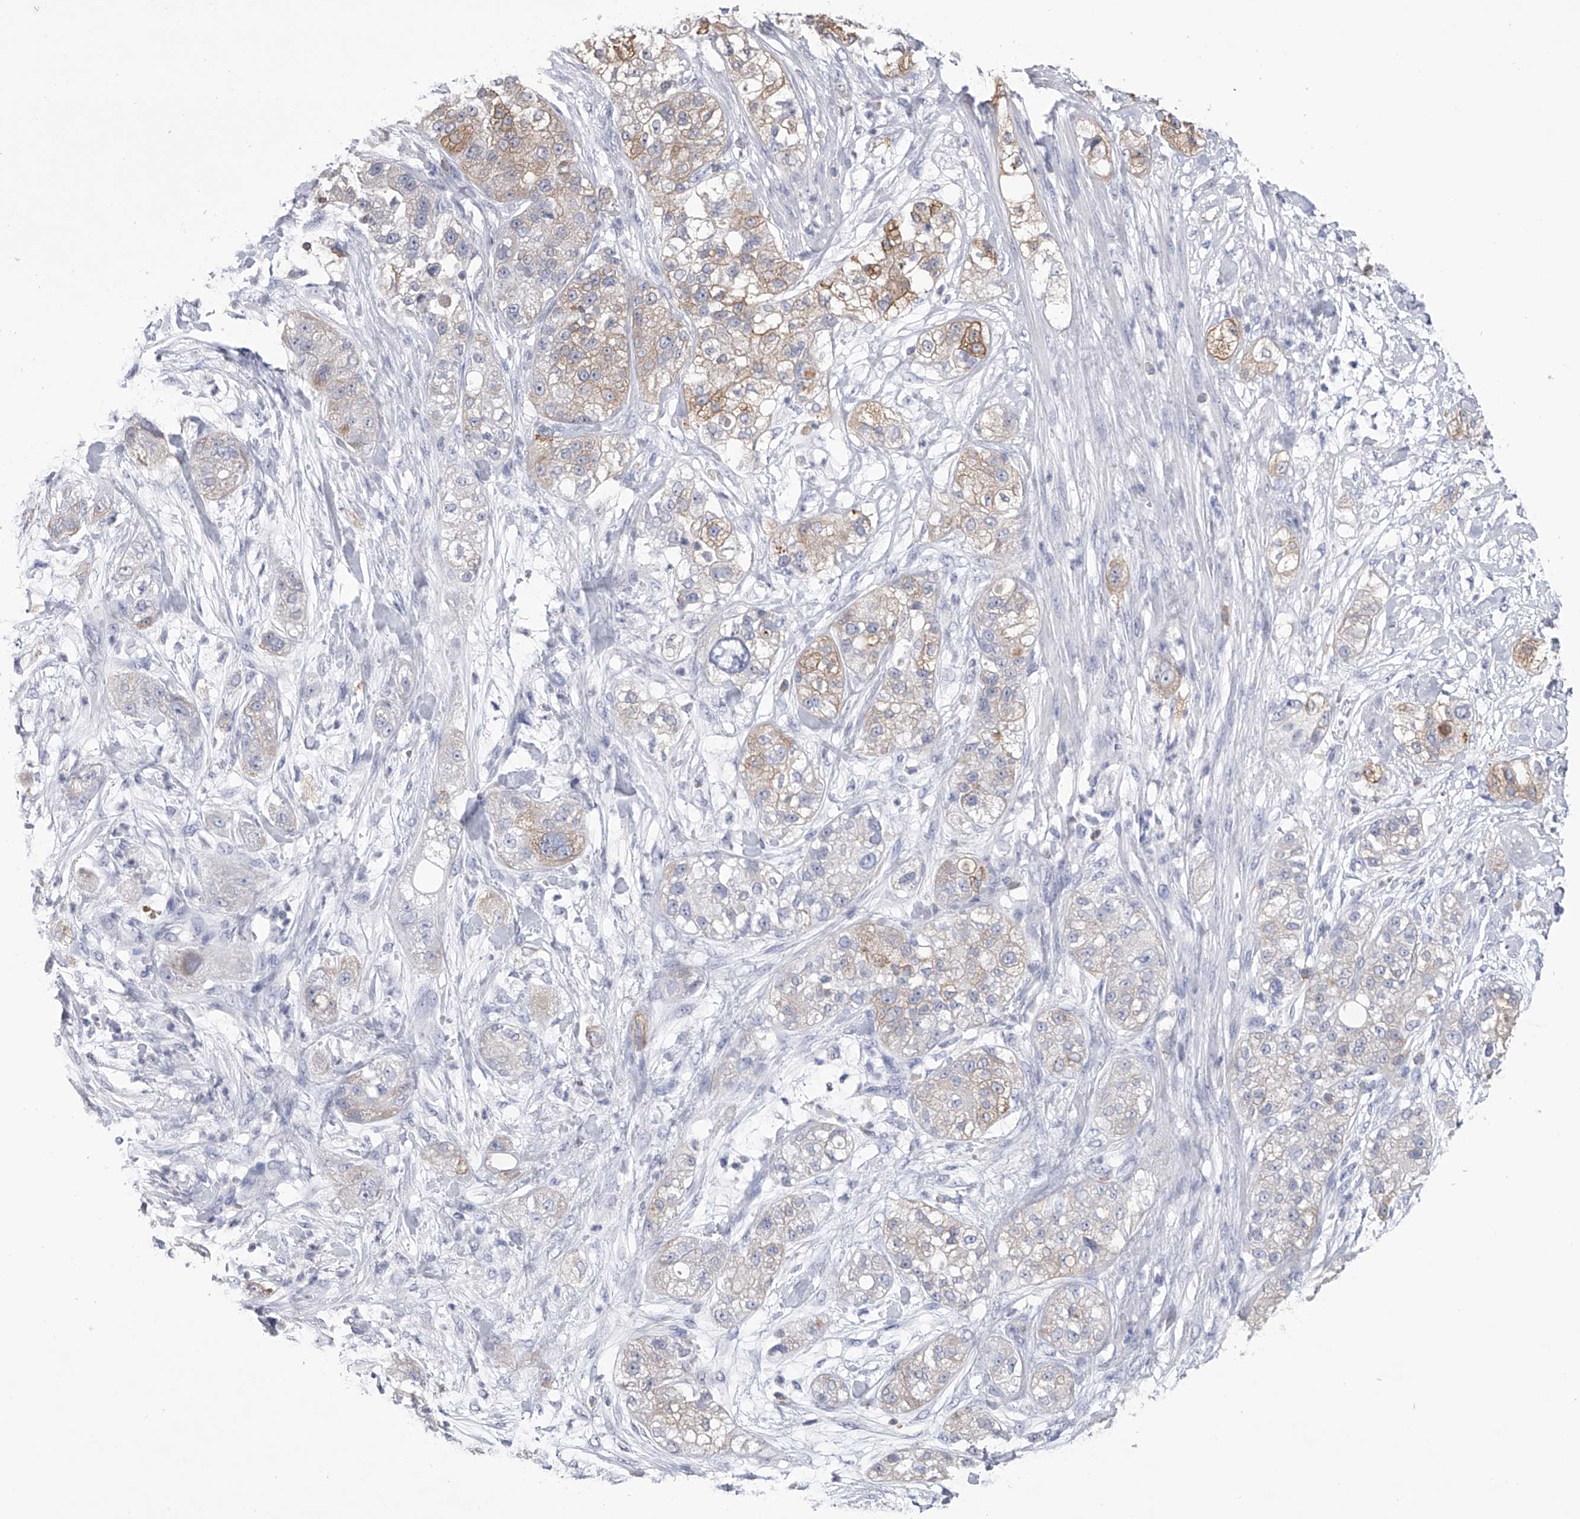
{"staining": {"intensity": "moderate", "quantity": "<25%", "location": "cytoplasmic/membranous"}, "tissue": "pancreatic cancer", "cell_type": "Tumor cells", "image_type": "cancer", "snomed": [{"axis": "morphology", "description": "Adenocarcinoma, NOS"}, {"axis": "topography", "description": "Pancreas"}], "caption": "This is a histology image of IHC staining of adenocarcinoma (pancreatic), which shows moderate expression in the cytoplasmic/membranous of tumor cells.", "gene": "TASP1", "patient": {"sex": "female", "age": 78}}